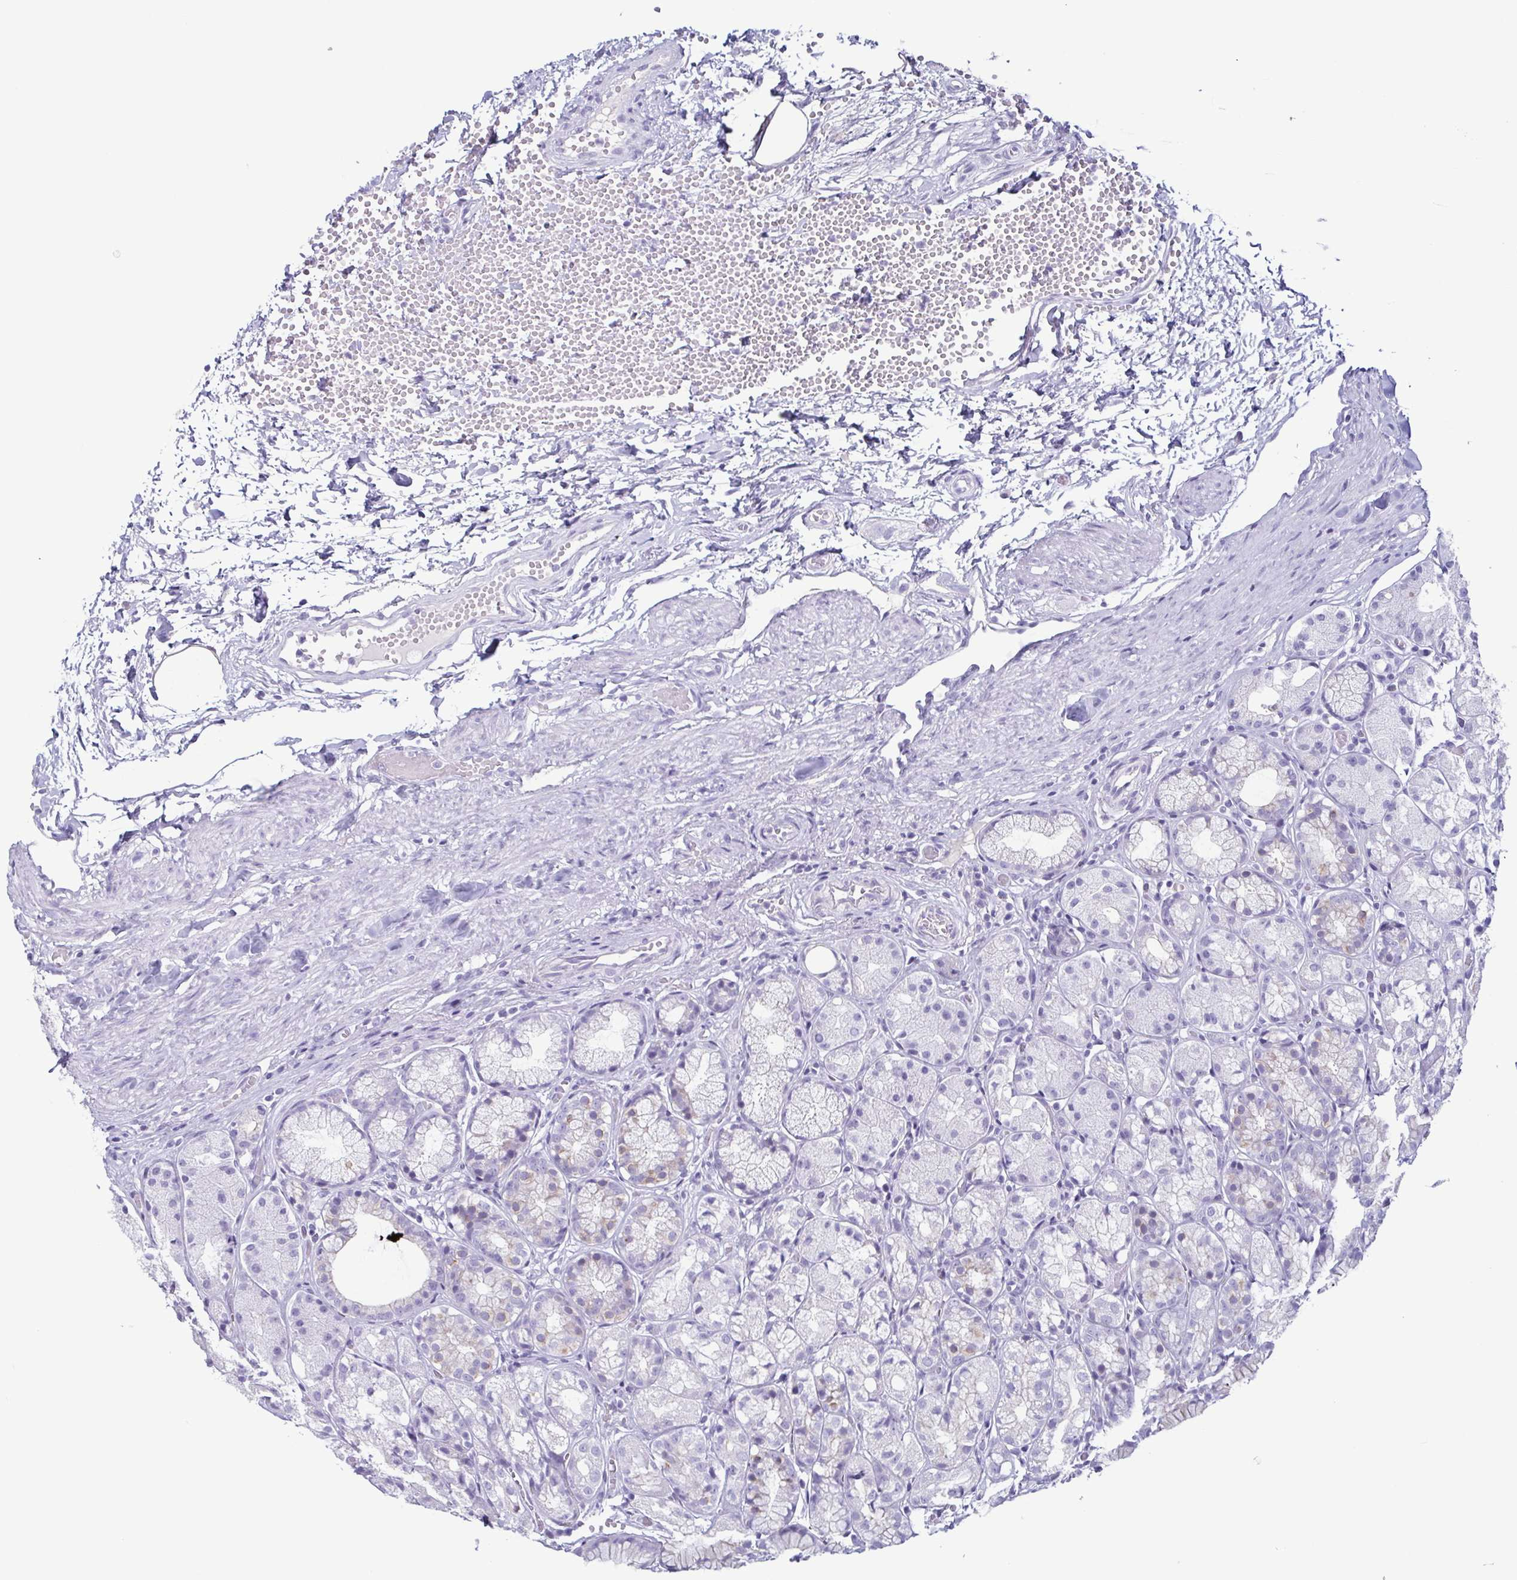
{"staining": {"intensity": "weak", "quantity": "<25%", "location": "cytoplasmic/membranous"}, "tissue": "stomach", "cell_type": "Glandular cells", "image_type": "normal", "snomed": [{"axis": "morphology", "description": "Normal tissue, NOS"}, {"axis": "topography", "description": "Stomach"}], "caption": "An immunohistochemistry (IHC) micrograph of unremarkable stomach is shown. There is no staining in glandular cells of stomach. (Brightfield microscopy of DAB IHC at high magnification).", "gene": "KRT10", "patient": {"sex": "male", "age": 70}}